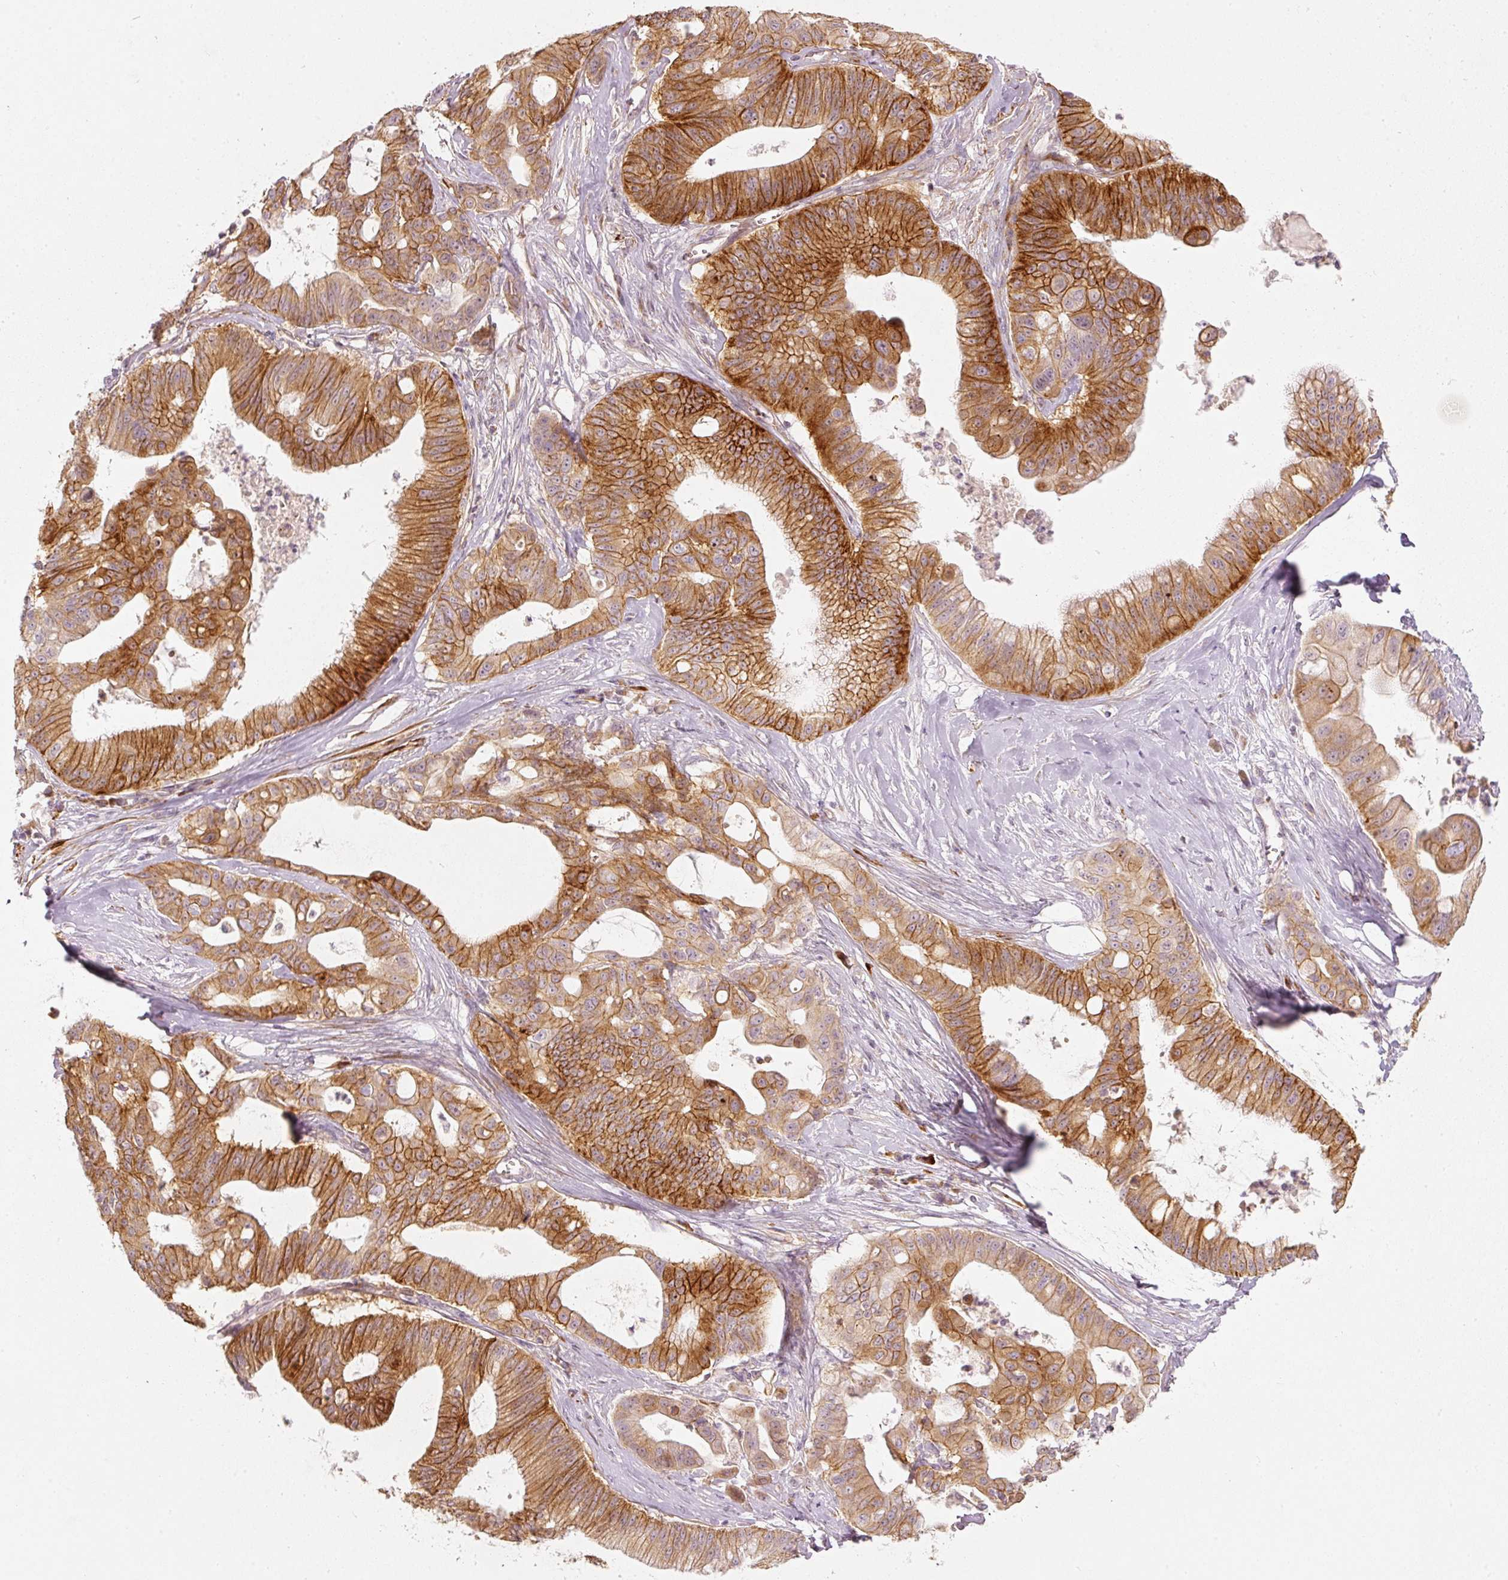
{"staining": {"intensity": "moderate", "quantity": ">75%", "location": "cytoplasmic/membranous"}, "tissue": "ovarian cancer", "cell_type": "Tumor cells", "image_type": "cancer", "snomed": [{"axis": "morphology", "description": "Cystadenocarcinoma, mucinous, NOS"}, {"axis": "topography", "description": "Ovary"}], "caption": "A brown stain labels moderate cytoplasmic/membranous expression of a protein in human ovarian cancer tumor cells.", "gene": "KCNQ1", "patient": {"sex": "female", "age": 70}}